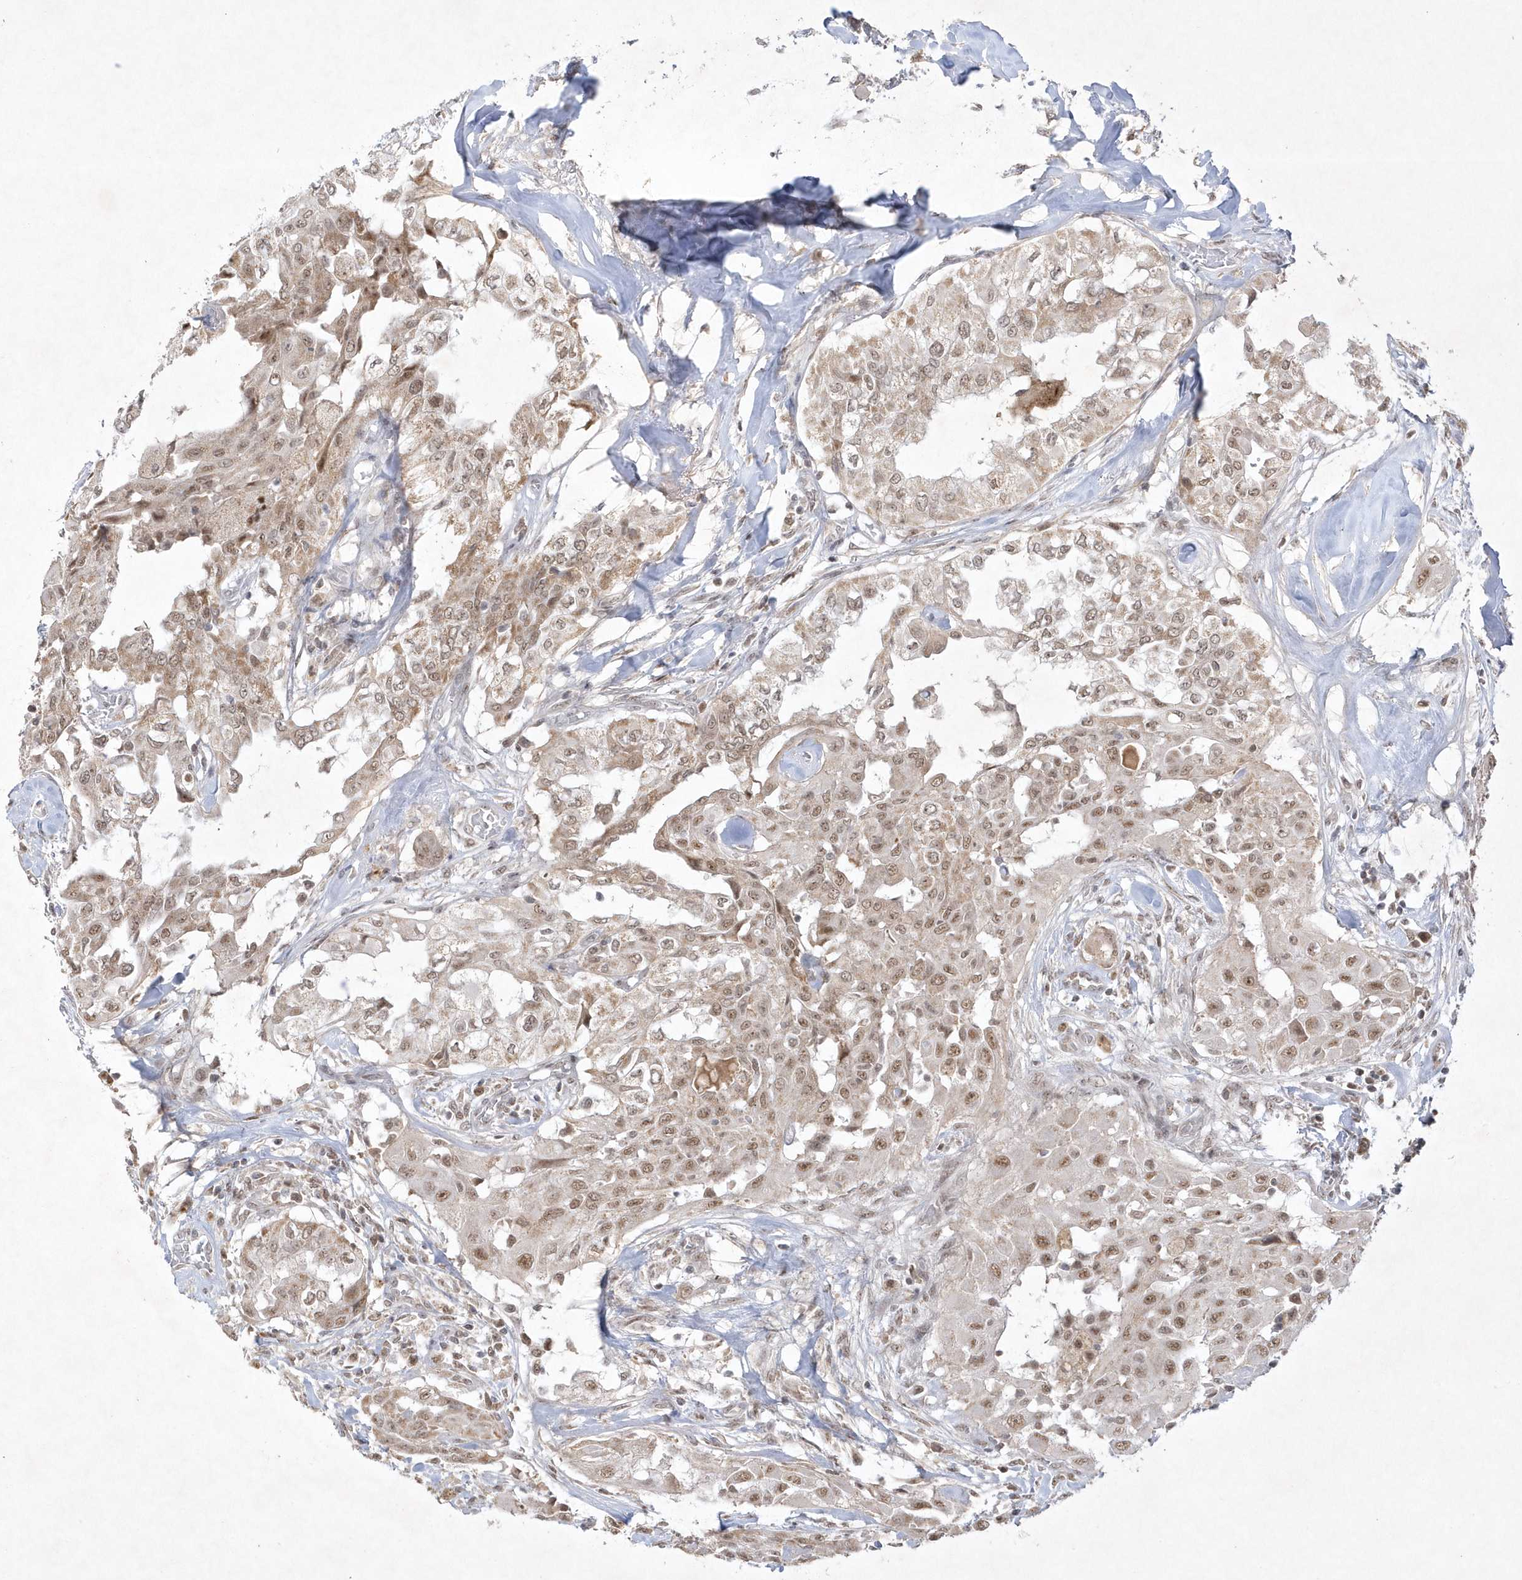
{"staining": {"intensity": "moderate", "quantity": ">75%", "location": "nuclear"}, "tissue": "thyroid cancer", "cell_type": "Tumor cells", "image_type": "cancer", "snomed": [{"axis": "morphology", "description": "Papillary adenocarcinoma, NOS"}, {"axis": "topography", "description": "Thyroid gland"}], "caption": "The photomicrograph demonstrates staining of thyroid cancer, revealing moderate nuclear protein positivity (brown color) within tumor cells.", "gene": "CPSF3", "patient": {"sex": "female", "age": 59}}